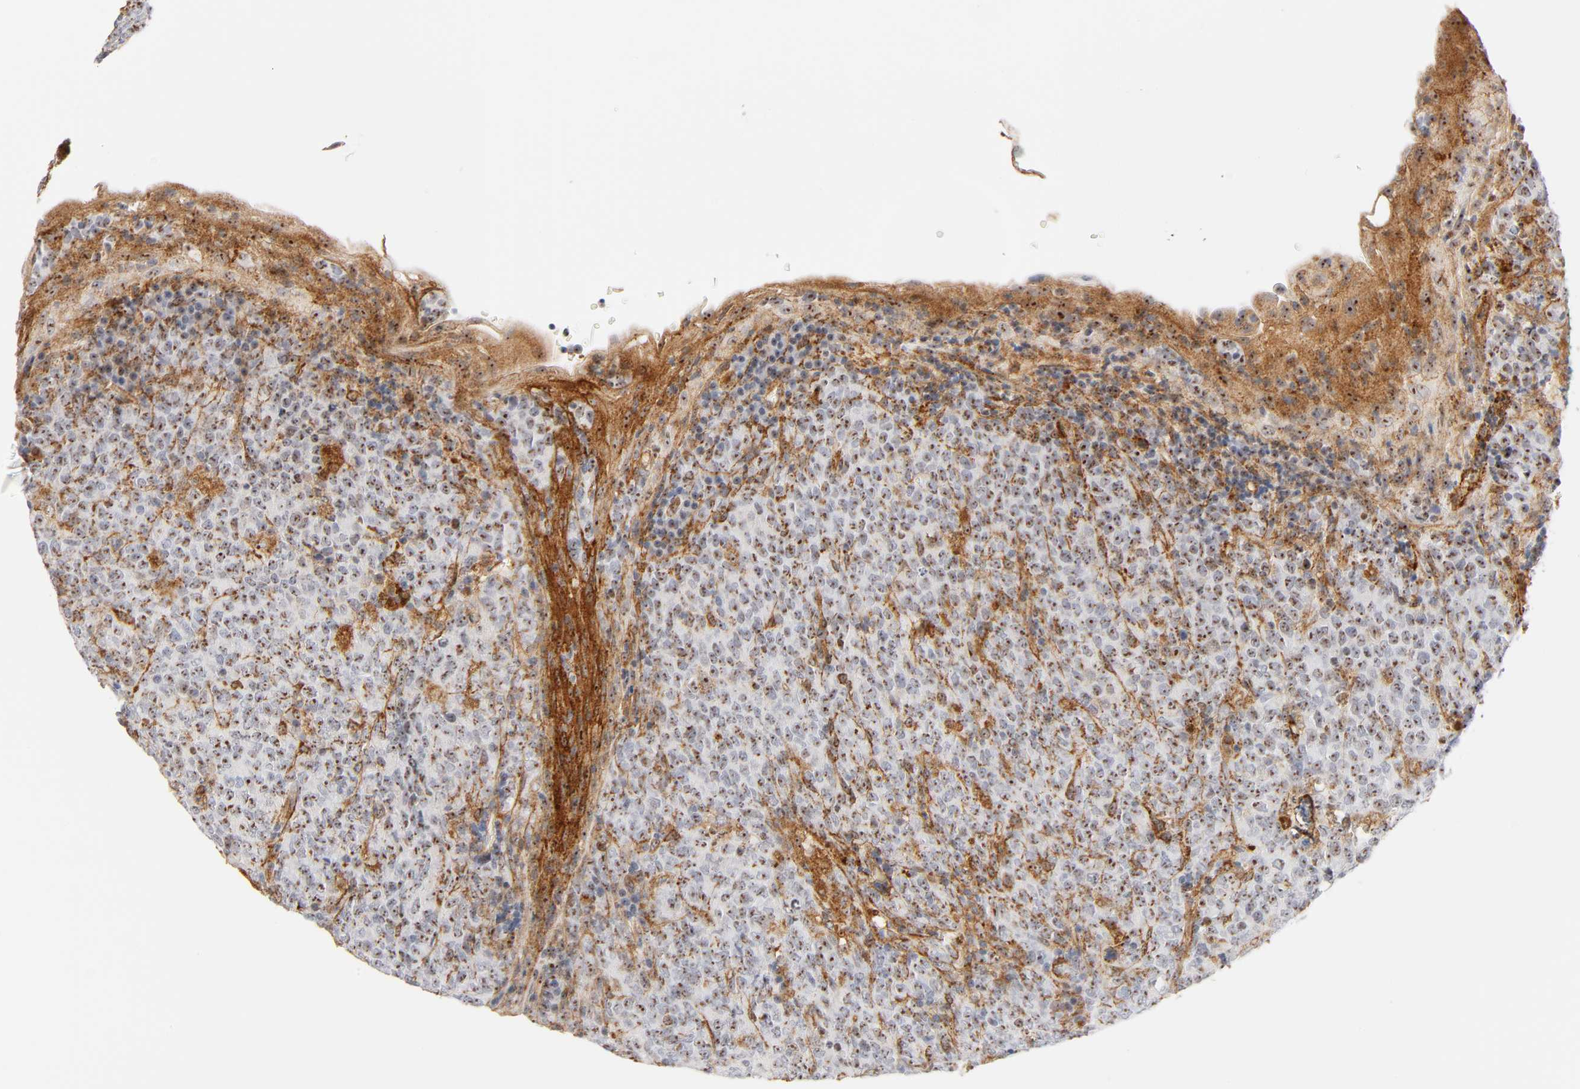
{"staining": {"intensity": "strong", "quantity": ">75%", "location": "cytoplasmic/membranous,nuclear"}, "tissue": "lymphoma", "cell_type": "Tumor cells", "image_type": "cancer", "snomed": [{"axis": "morphology", "description": "Malignant lymphoma, non-Hodgkin's type, High grade"}, {"axis": "topography", "description": "Tonsil"}], "caption": "Protein analysis of high-grade malignant lymphoma, non-Hodgkin's type tissue reveals strong cytoplasmic/membranous and nuclear positivity in approximately >75% of tumor cells.", "gene": "PLD1", "patient": {"sex": "female", "age": 36}}